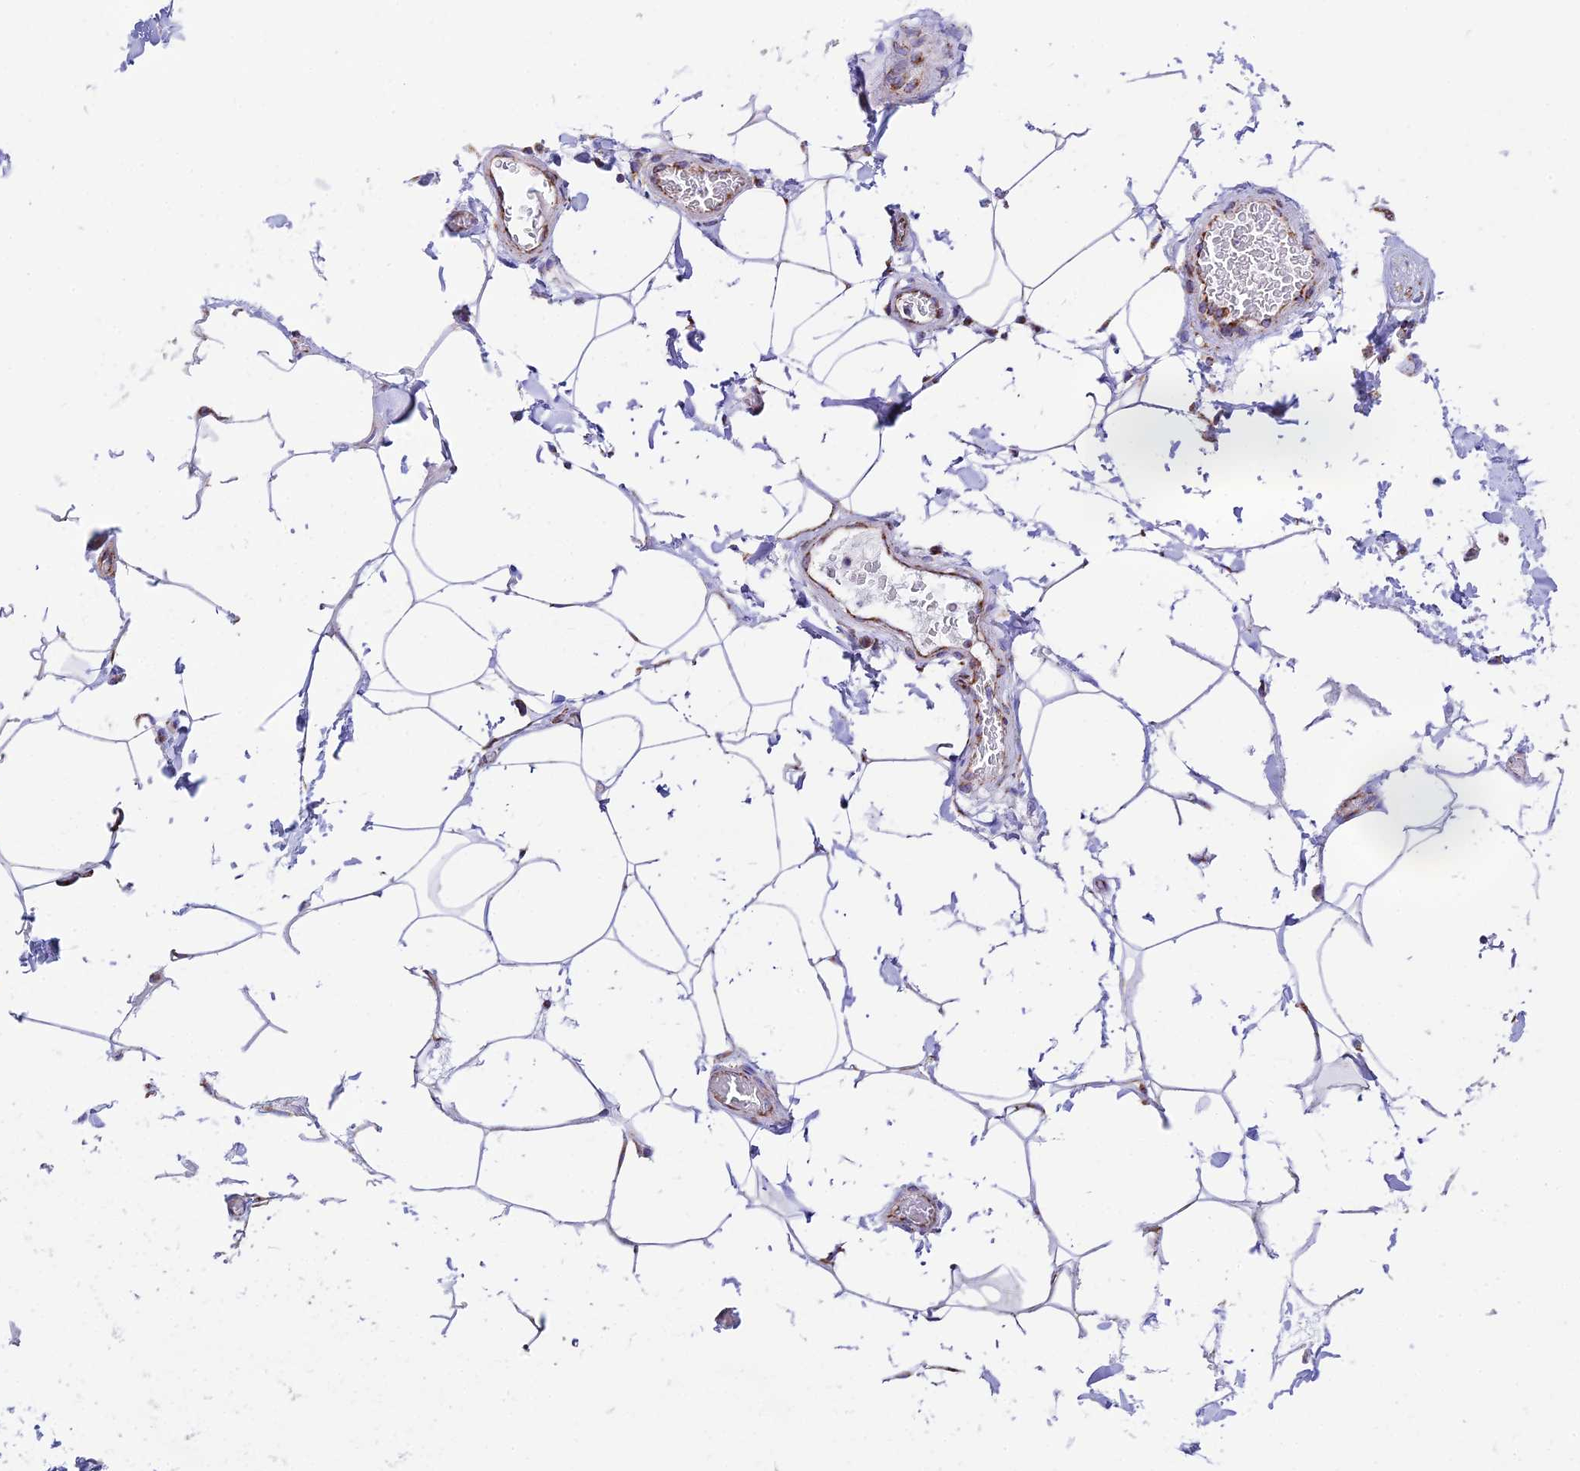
{"staining": {"intensity": "strong", "quantity": ">75%", "location": "cytoplasmic/membranous"}, "tissue": "adipose tissue", "cell_type": "Adipocytes", "image_type": "normal", "snomed": [{"axis": "morphology", "description": "Normal tissue, NOS"}, {"axis": "topography", "description": "Soft tissue"}, {"axis": "topography", "description": "Adipose tissue"}, {"axis": "topography", "description": "Vascular tissue"}, {"axis": "topography", "description": "Peripheral nerve tissue"}], "caption": "Adipose tissue stained with immunohistochemistry displays strong cytoplasmic/membranous positivity in about >75% of adipocytes. (brown staining indicates protein expression, while blue staining denotes nuclei).", "gene": "CHCHD3", "patient": {"sex": "male", "age": 46}}